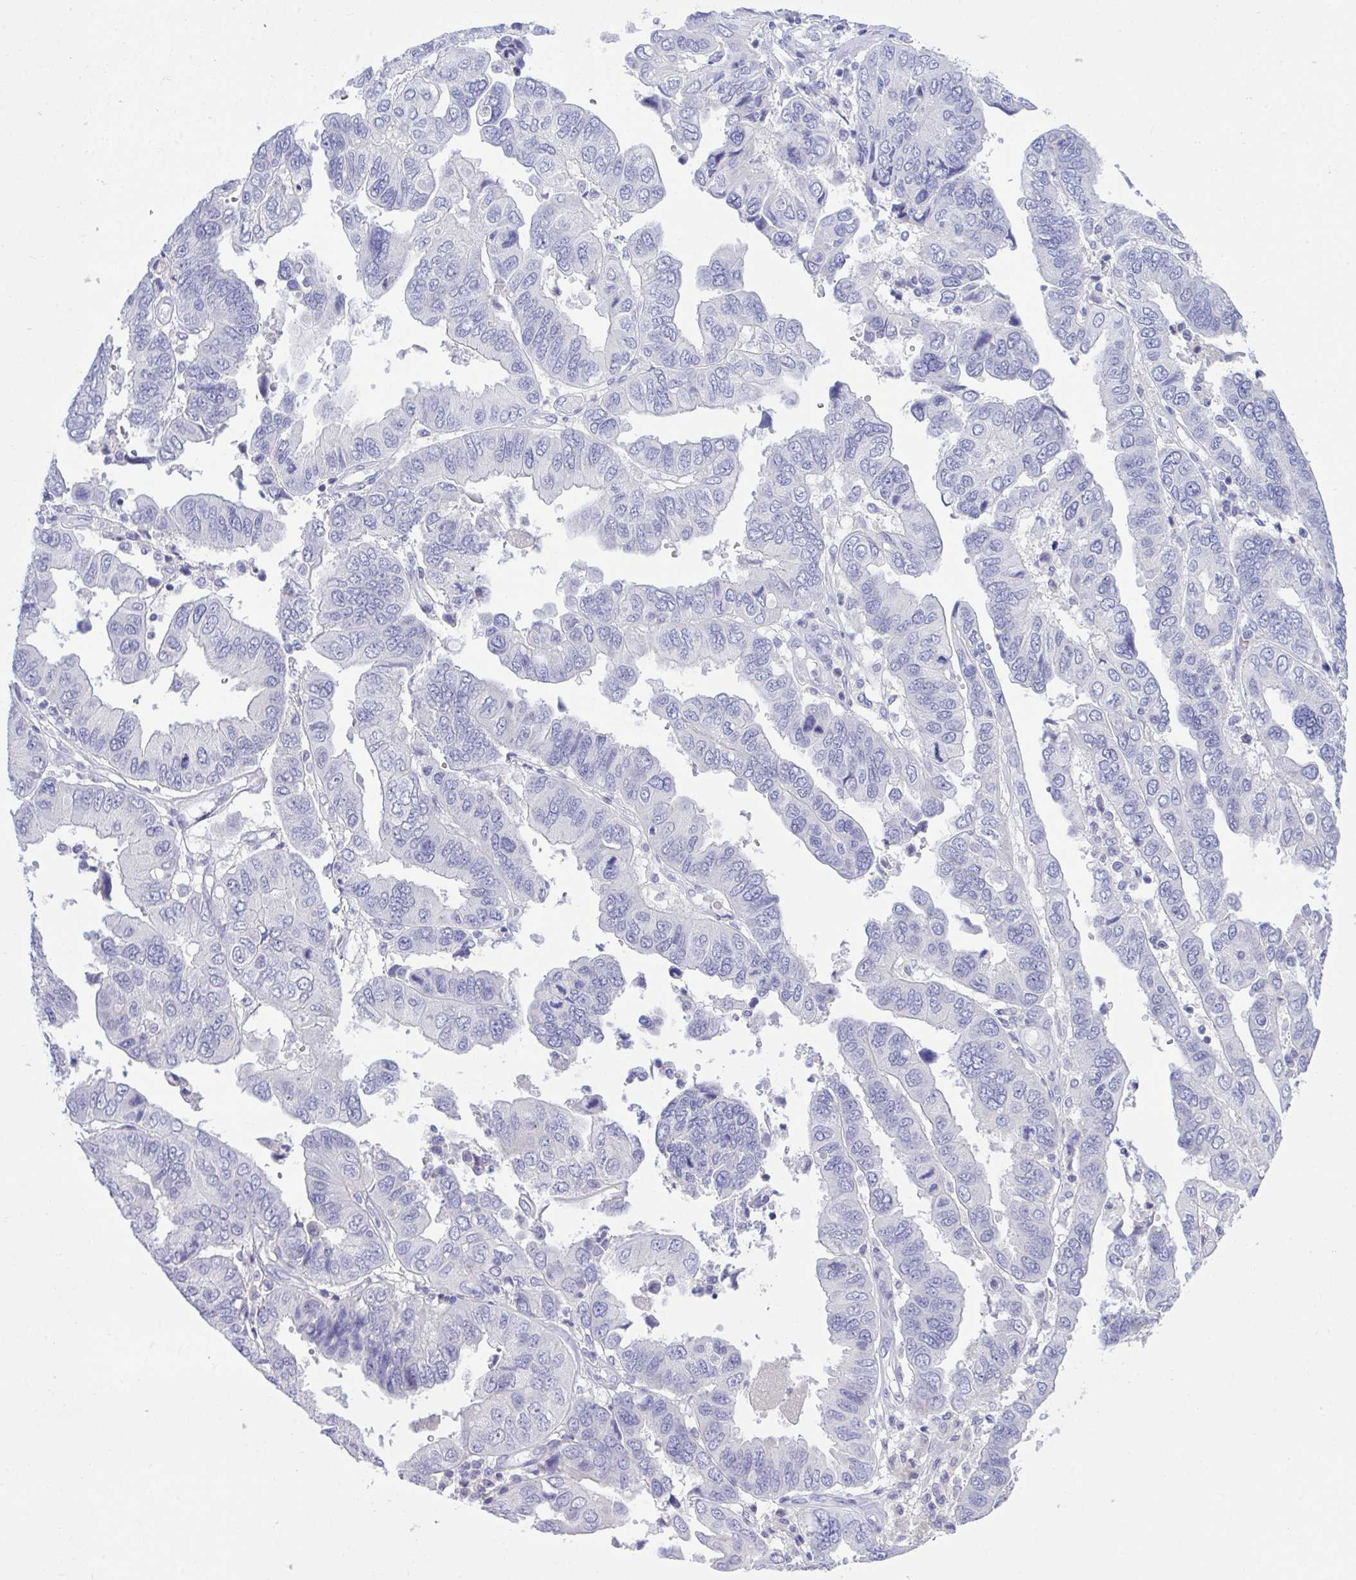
{"staining": {"intensity": "negative", "quantity": "none", "location": "none"}, "tissue": "ovarian cancer", "cell_type": "Tumor cells", "image_type": "cancer", "snomed": [{"axis": "morphology", "description": "Cystadenocarcinoma, serous, NOS"}, {"axis": "topography", "description": "Ovary"}], "caption": "Immunohistochemistry photomicrograph of human ovarian cancer stained for a protein (brown), which demonstrates no positivity in tumor cells.", "gene": "PLEKHH1", "patient": {"sex": "female", "age": 79}}